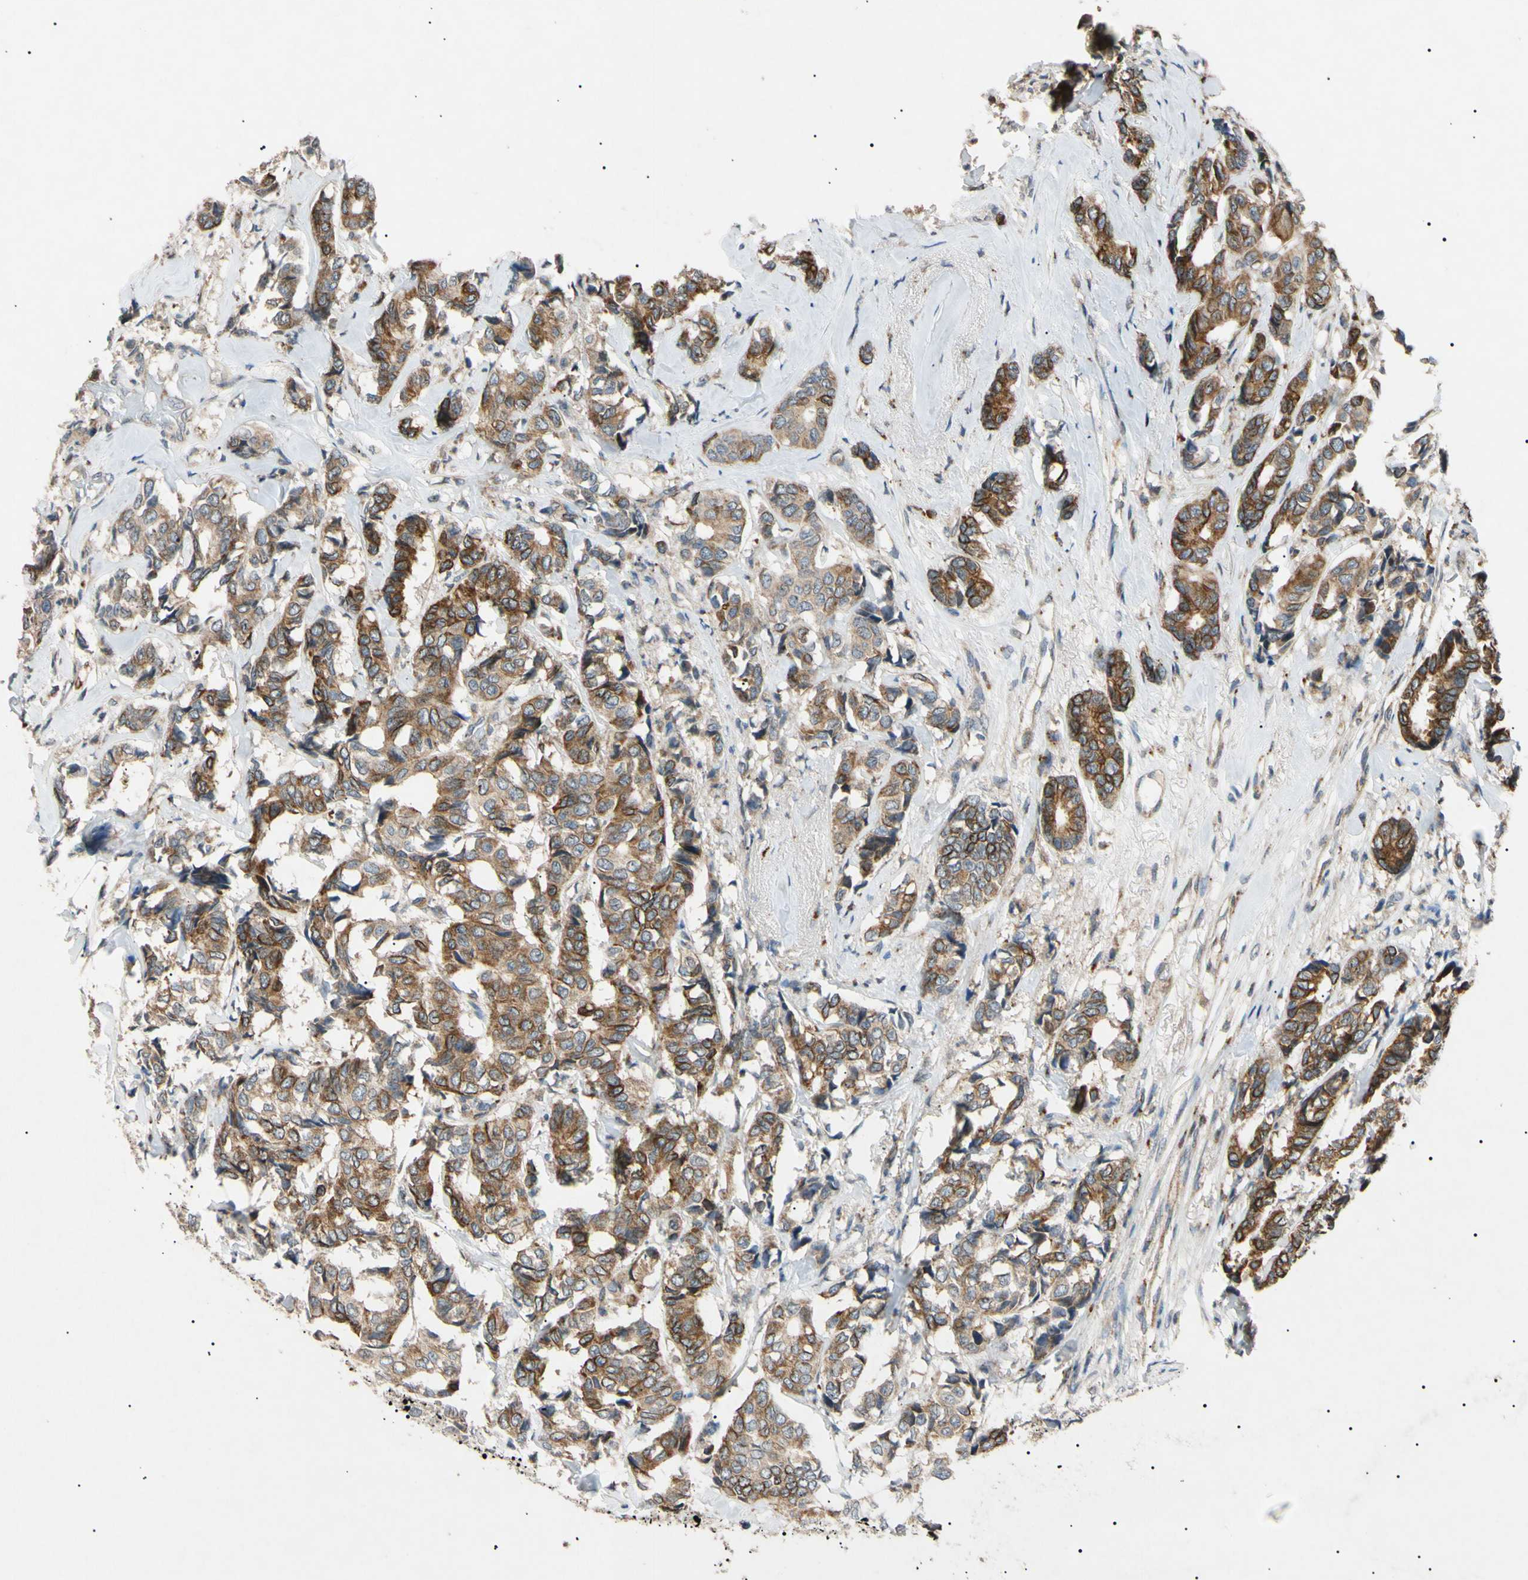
{"staining": {"intensity": "moderate", "quantity": "25%-75%", "location": "cytoplasmic/membranous,nuclear"}, "tissue": "breast cancer", "cell_type": "Tumor cells", "image_type": "cancer", "snomed": [{"axis": "morphology", "description": "Duct carcinoma"}, {"axis": "topography", "description": "Breast"}], "caption": "Tumor cells exhibit medium levels of moderate cytoplasmic/membranous and nuclear positivity in approximately 25%-75% of cells in human breast intraductal carcinoma.", "gene": "TUBB4A", "patient": {"sex": "female", "age": 87}}